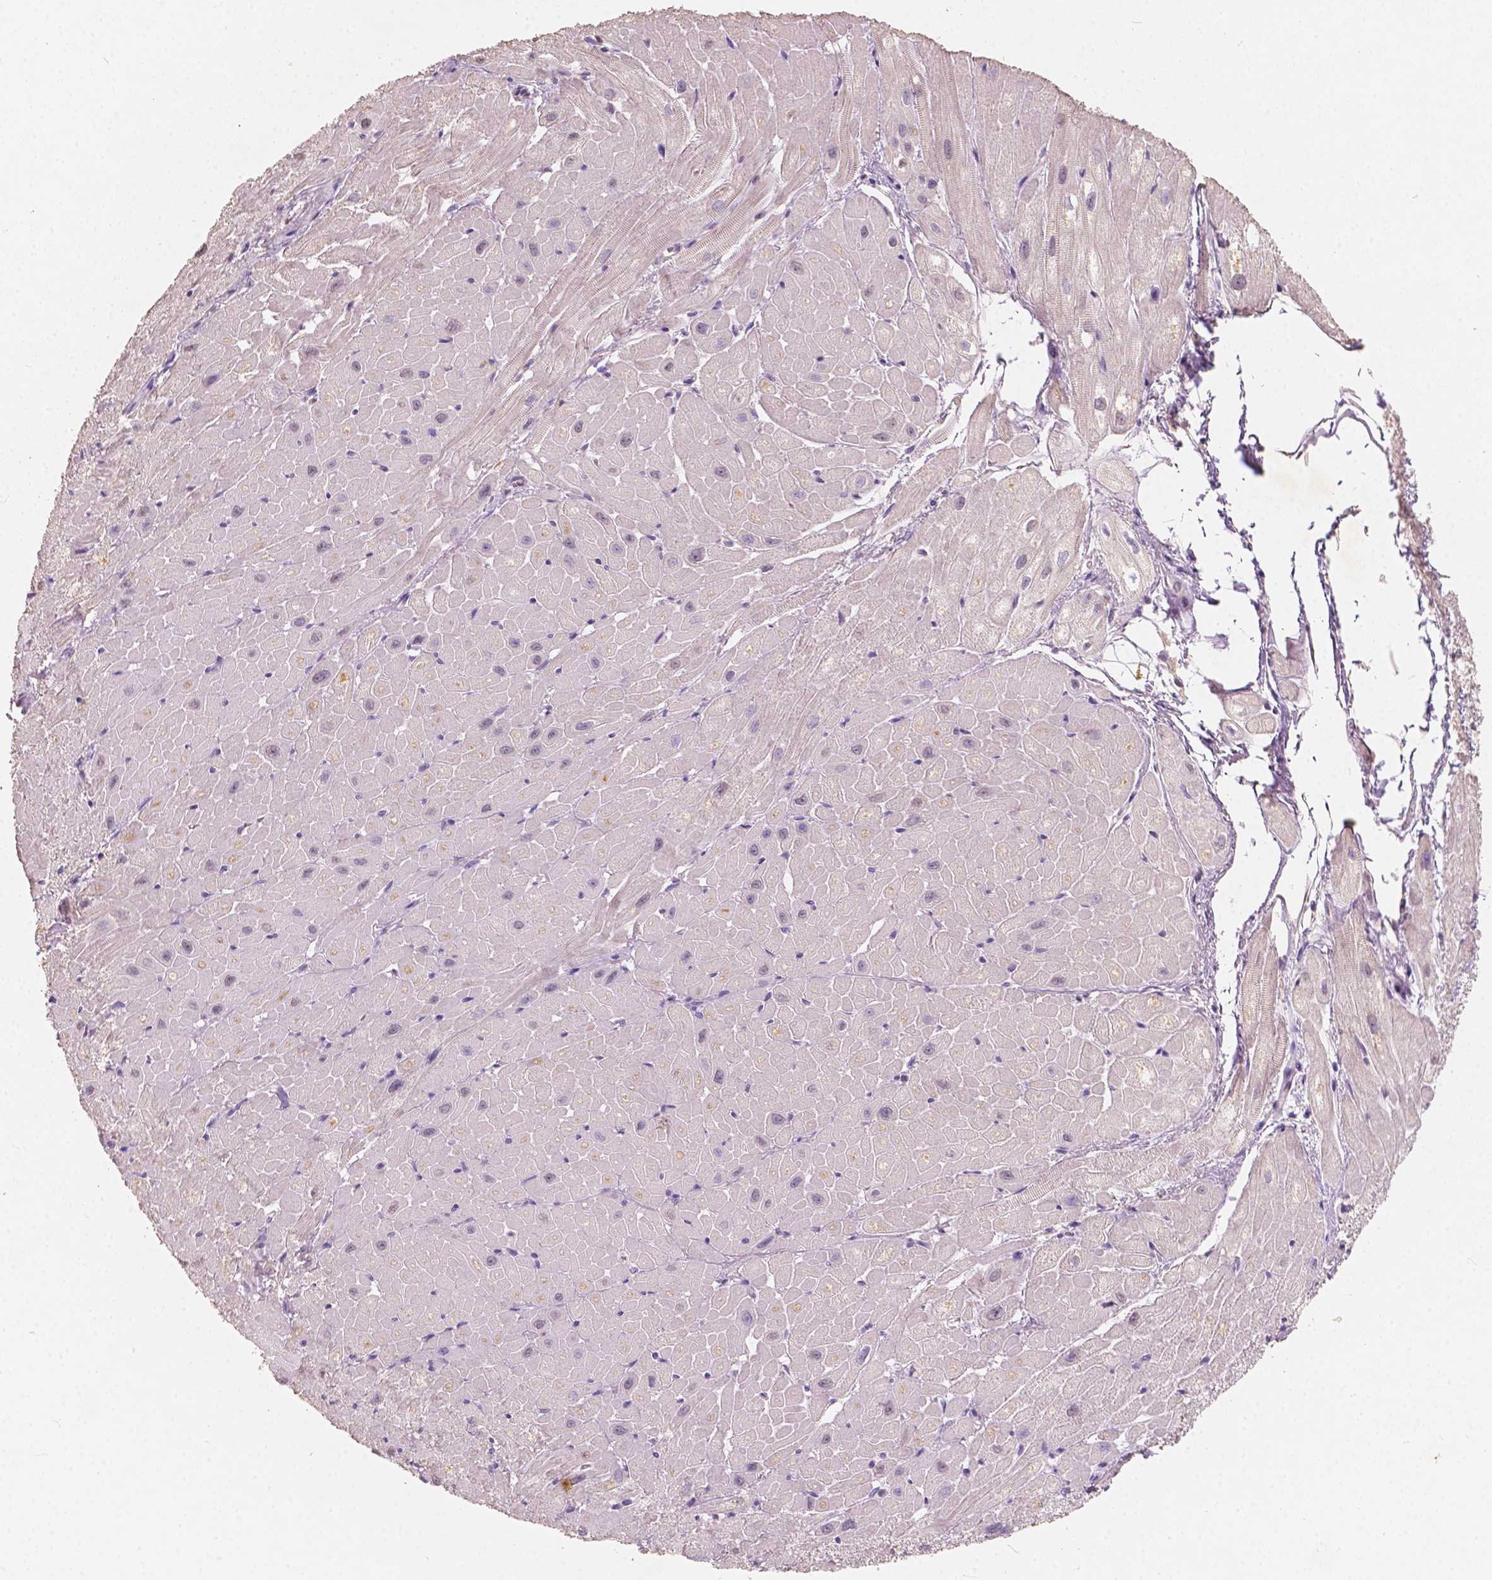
{"staining": {"intensity": "moderate", "quantity": "<25%", "location": "cytoplasmic/membranous"}, "tissue": "heart muscle", "cell_type": "Cardiomyocytes", "image_type": "normal", "snomed": [{"axis": "morphology", "description": "Normal tissue, NOS"}, {"axis": "topography", "description": "Heart"}], "caption": "IHC of unremarkable human heart muscle demonstrates low levels of moderate cytoplasmic/membranous staining in approximately <25% of cardiomyocytes. The staining was performed using DAB (3,3'-diaminobenzidine) to visualize the protein expression in brown, while the nuclei were stained in blue with hematoxylin (Magnification: 20x).", "gene": "SOX15", "patient": {"sex": "male", "age": 62}}